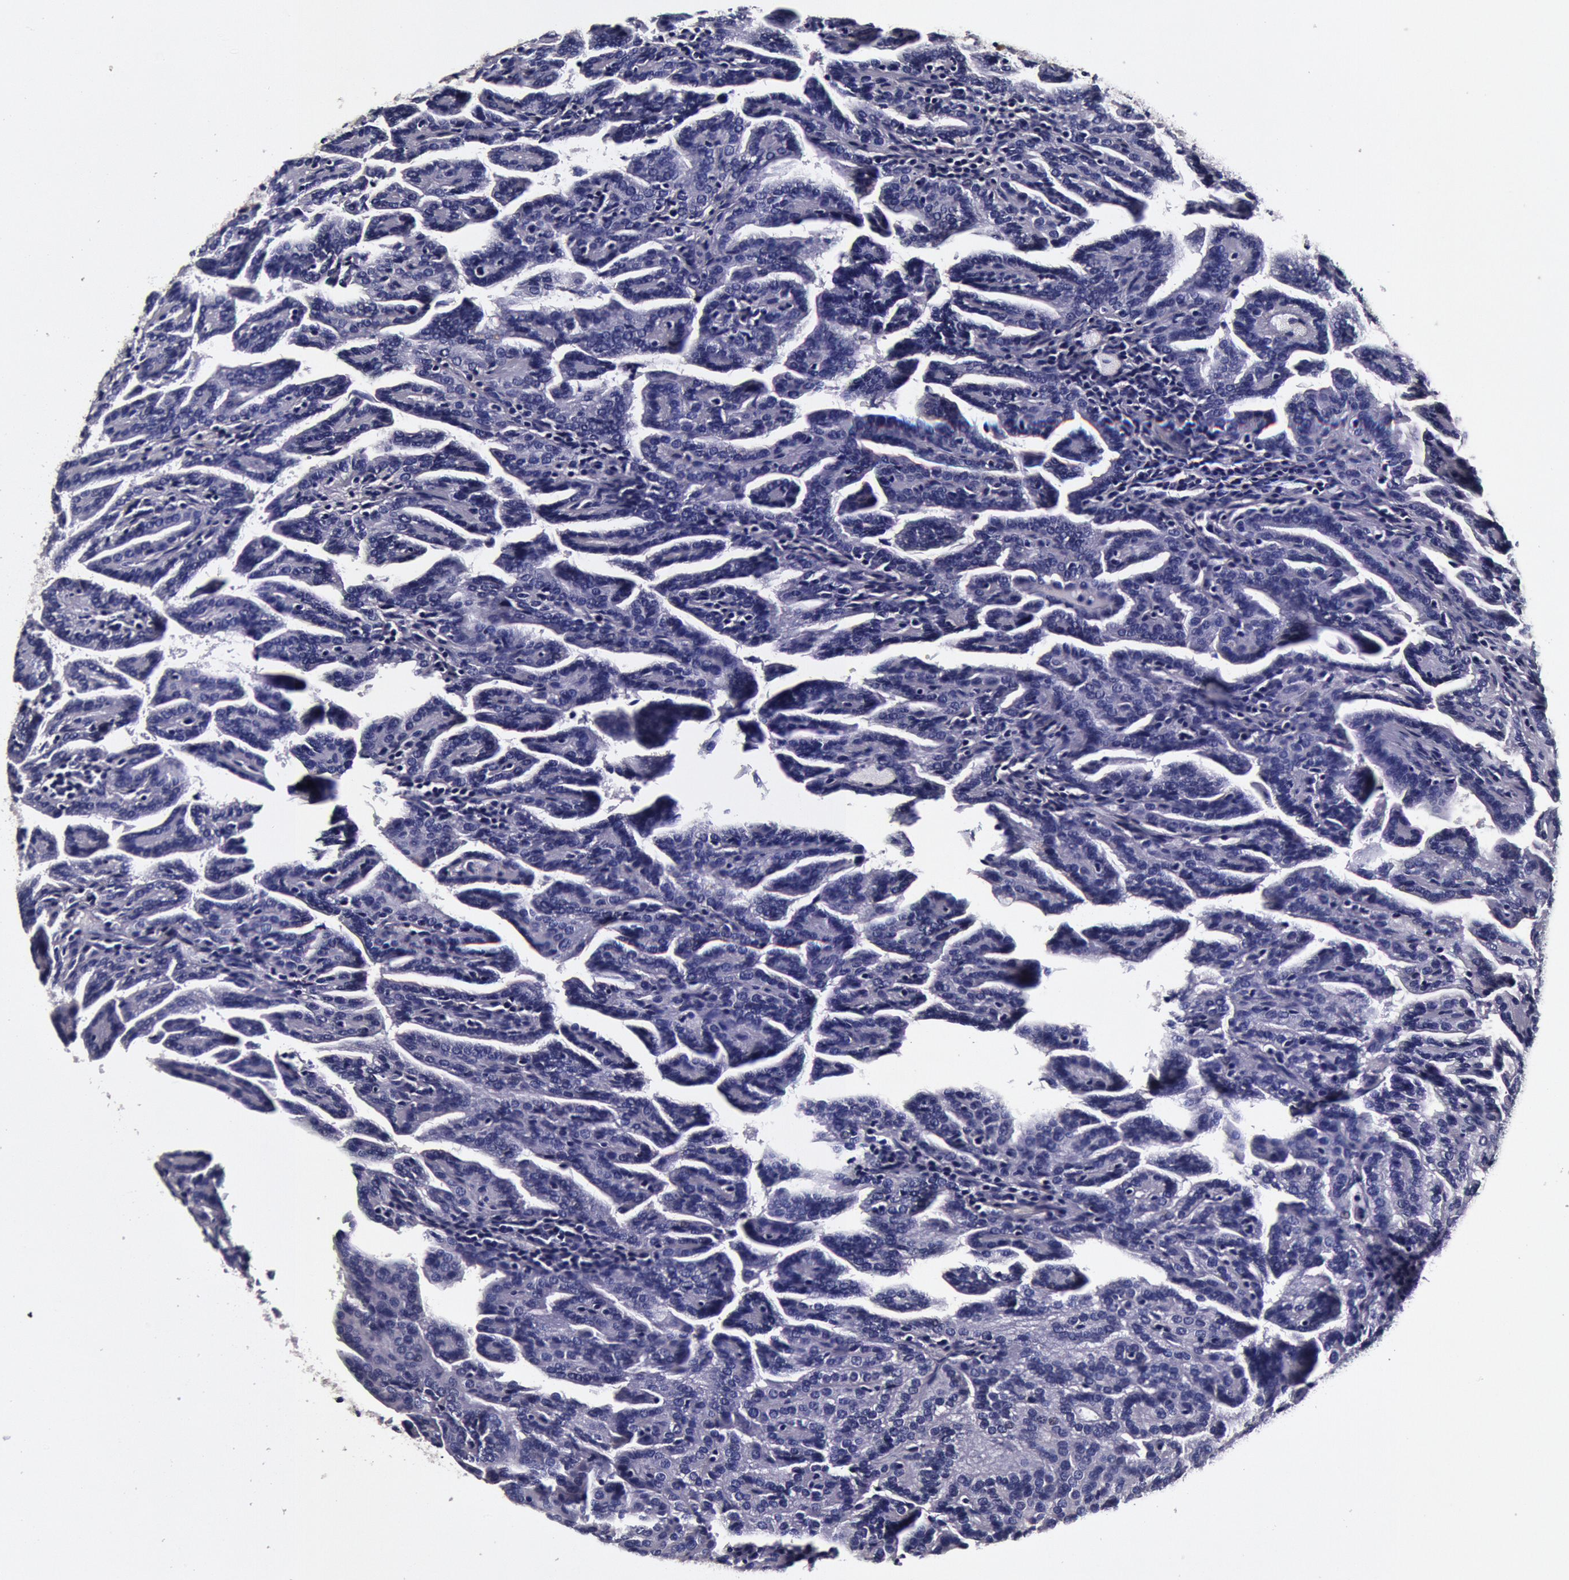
{"staining": {"intensity": "negative", "quantity": "none", "location": "none"}, "tissue": "renal cancer", "cell_type": "Tumor cells", "image_type": "cancer", "snomed": [{"axis": "morphology", "description": "Adenocarcinoma, NOS"}, {"axis": "topography", "description": "Kidney"}], "caption": "Immunohistochemistry (IHC) image of neoplastic tissue: human renal adenocarcinoma stained with DAB shows no significant protein positivity in tumor cells.", "gene": "CCDC22", "patient": {"sex": "male", "age": 61}}